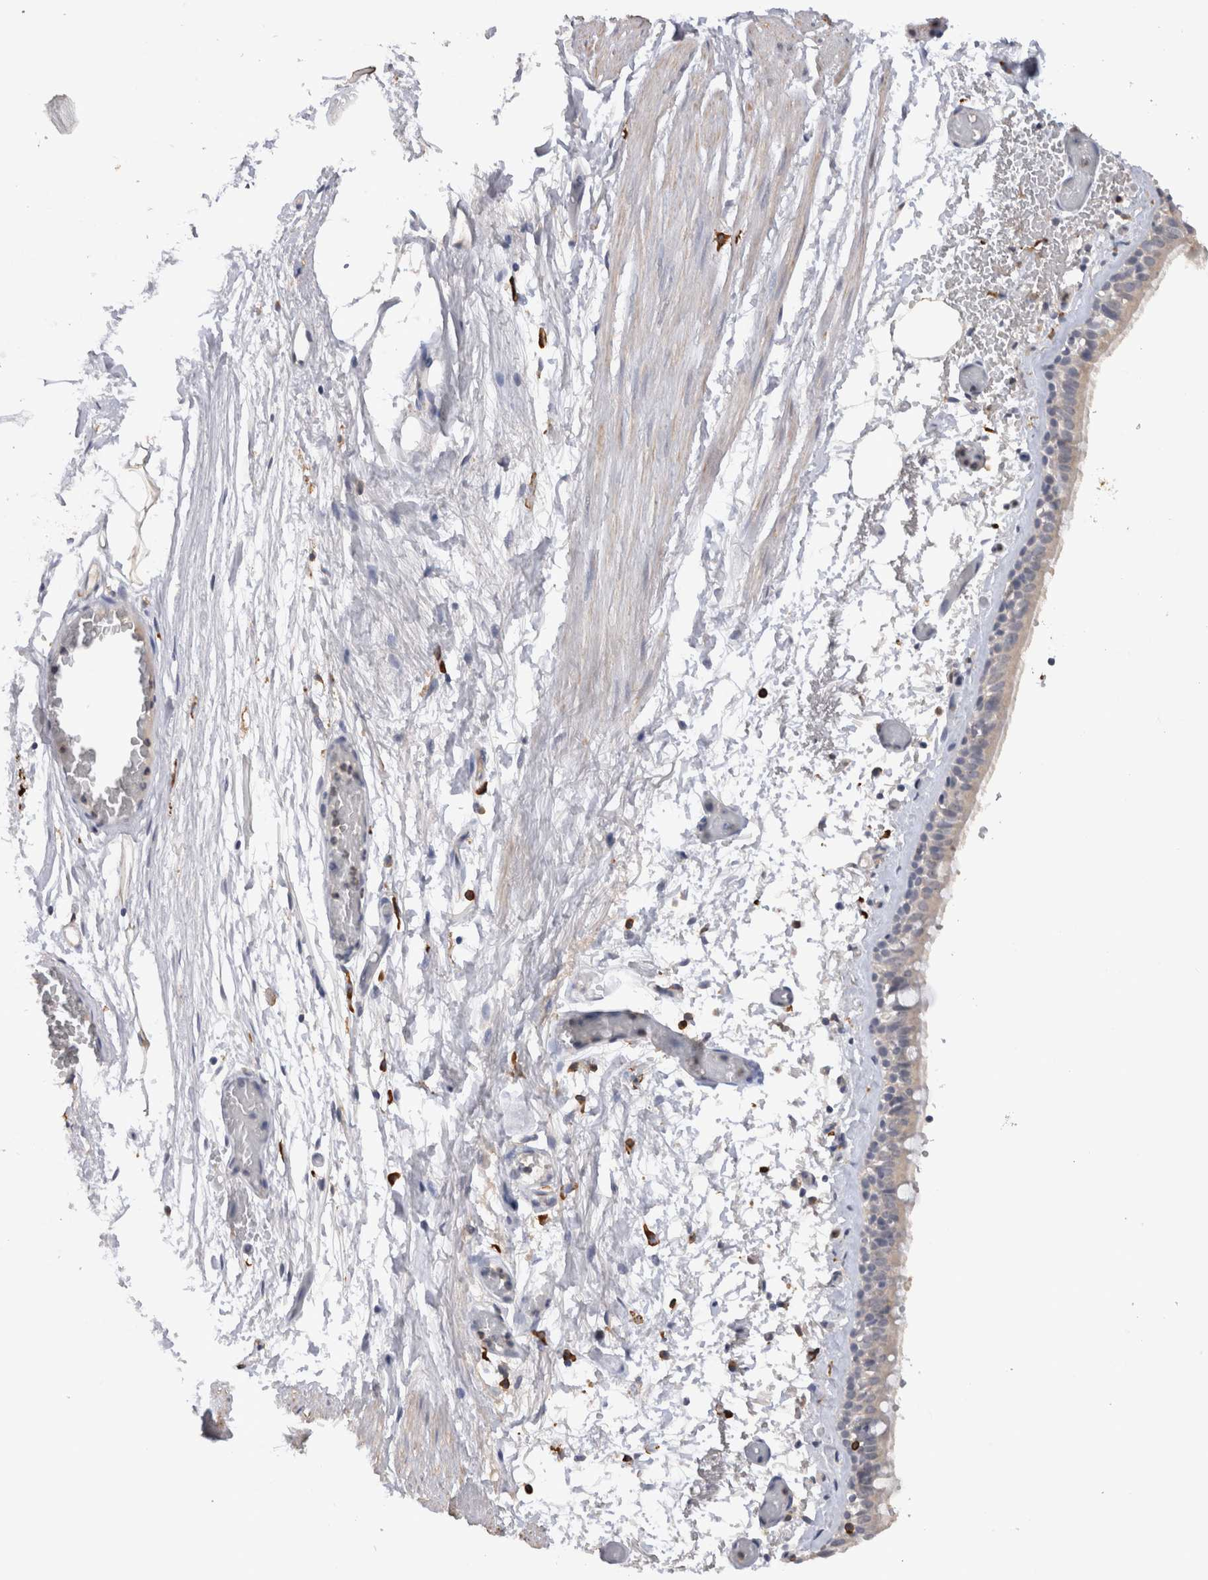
{"staining": {"intensity": "weak", "quantity": "25%-75%", "location": "cytoplasmic/membranous"}, "tissue": "bronchus", "cell_type": "Respiratory epithelial cells", "image_type": "normal", "snomed": [{"axis": "morphology", "description": "Normal tissue, NOS"}, {"axis": "topography", "description": "Bronchus"}, {"axis": "topography", "description": "Lung"}], "caption": "Protein analysis of normal bronchus exhibits weak cytoplasmic/membranous expression in approximately 25%-75% of respiratory epithelial cells.", "gene": "VSIG4", "patient": {"sex": "male", "age": 56}}